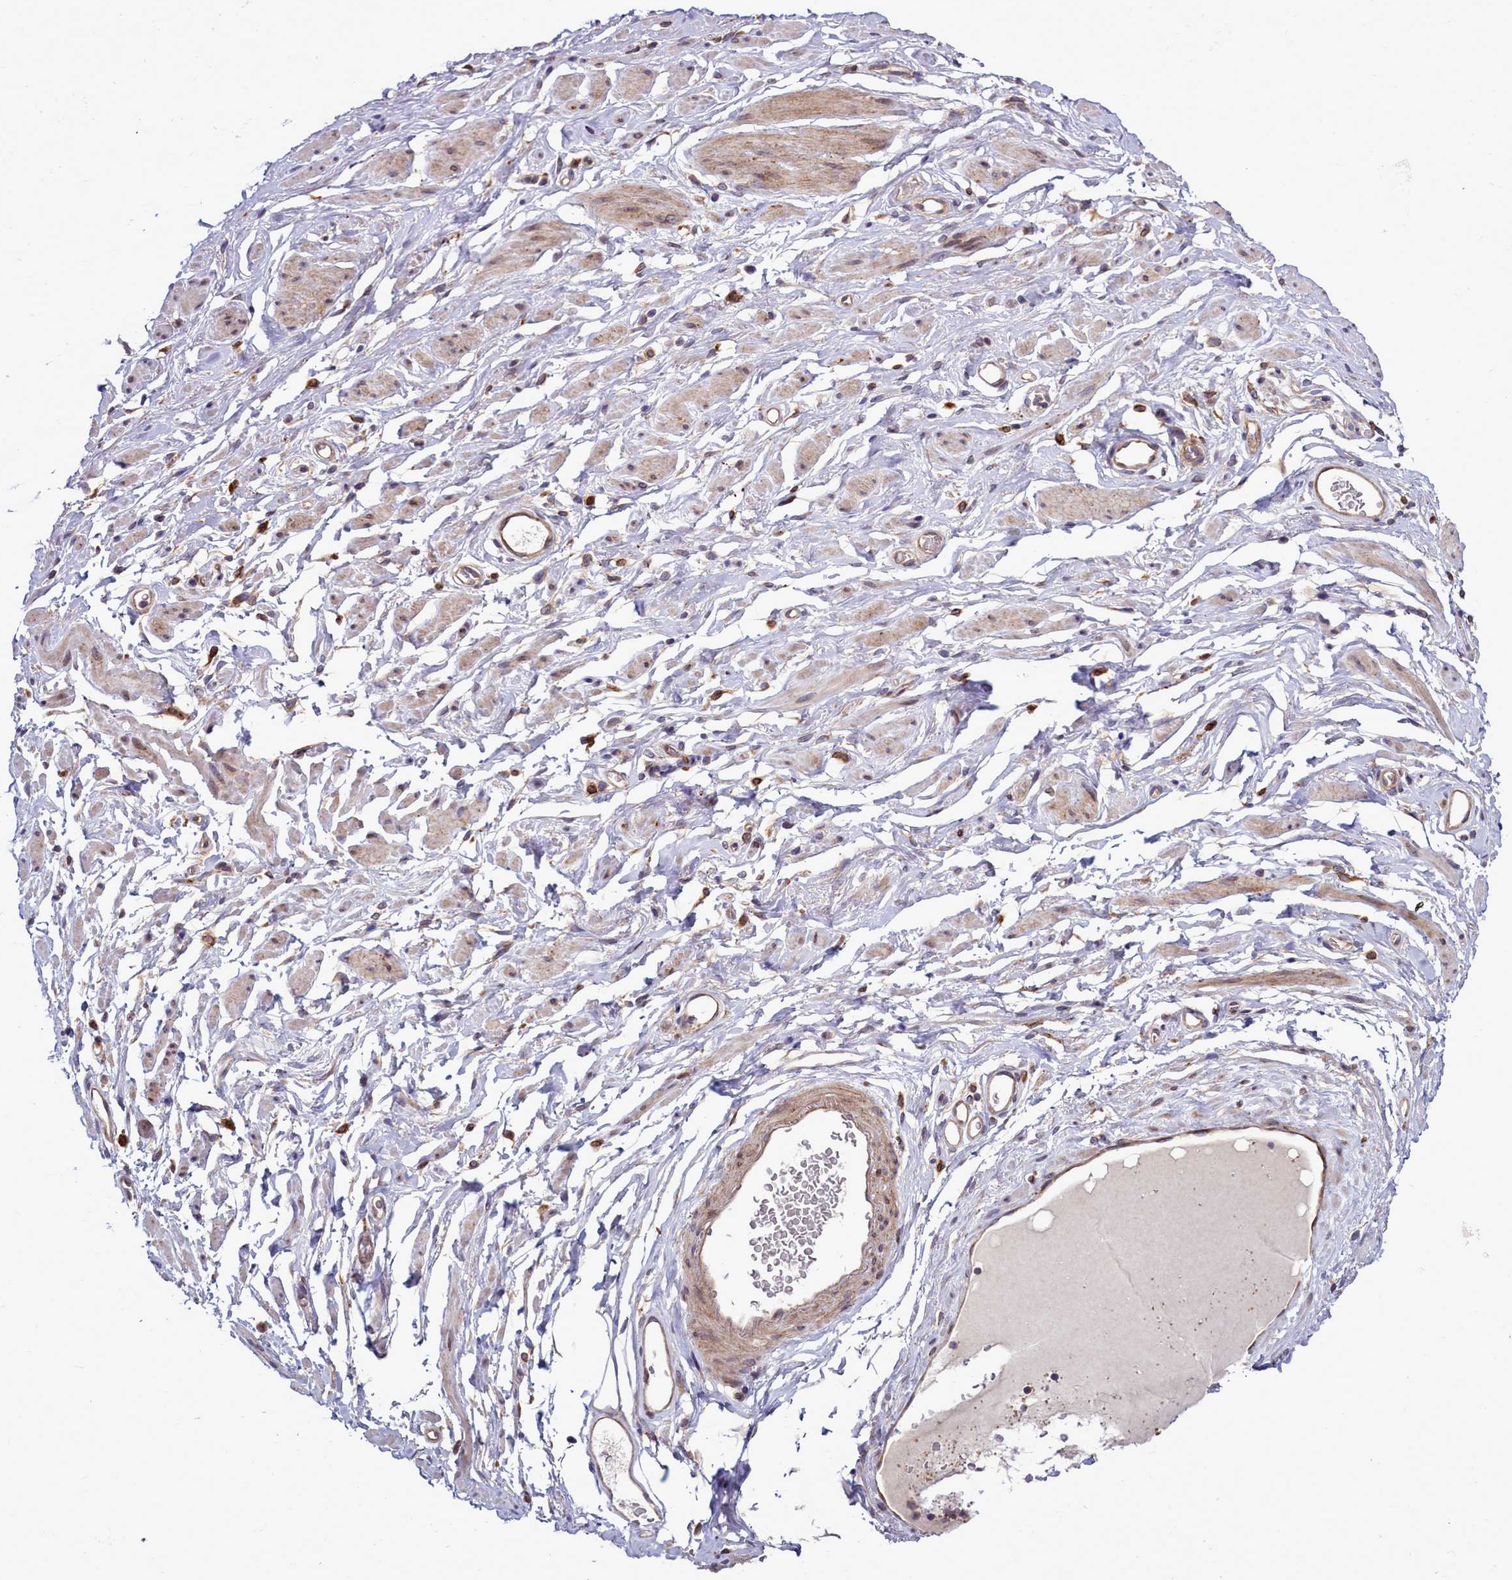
{"staining": {"intensity": "negative", "quantity": "none", "location": "none"}, "tissue": "adipose tissue", "cell_type": "Adipocytes", "image_type": "normal", "snomed": [{"axis": "morphology", "description": "Normal tissue, NOS"}, {"axis": "morphology", "description": "Adenocarcinoma, NOS"}, {"axis": "topography", "description": "Rectum"}, {"axis": "topography", "description": "Vagina"}, {"axis": "topography", "description": "Peripheral nerve tissue"}], "caption": "Immunohistochemistry histopathology image of normal human adipose tissue stained for a protein (brown), which exhibits no positivity in adipocytes.", "gene": "RAPGEF4", "patient": {"sex": "female", "age": 71}}